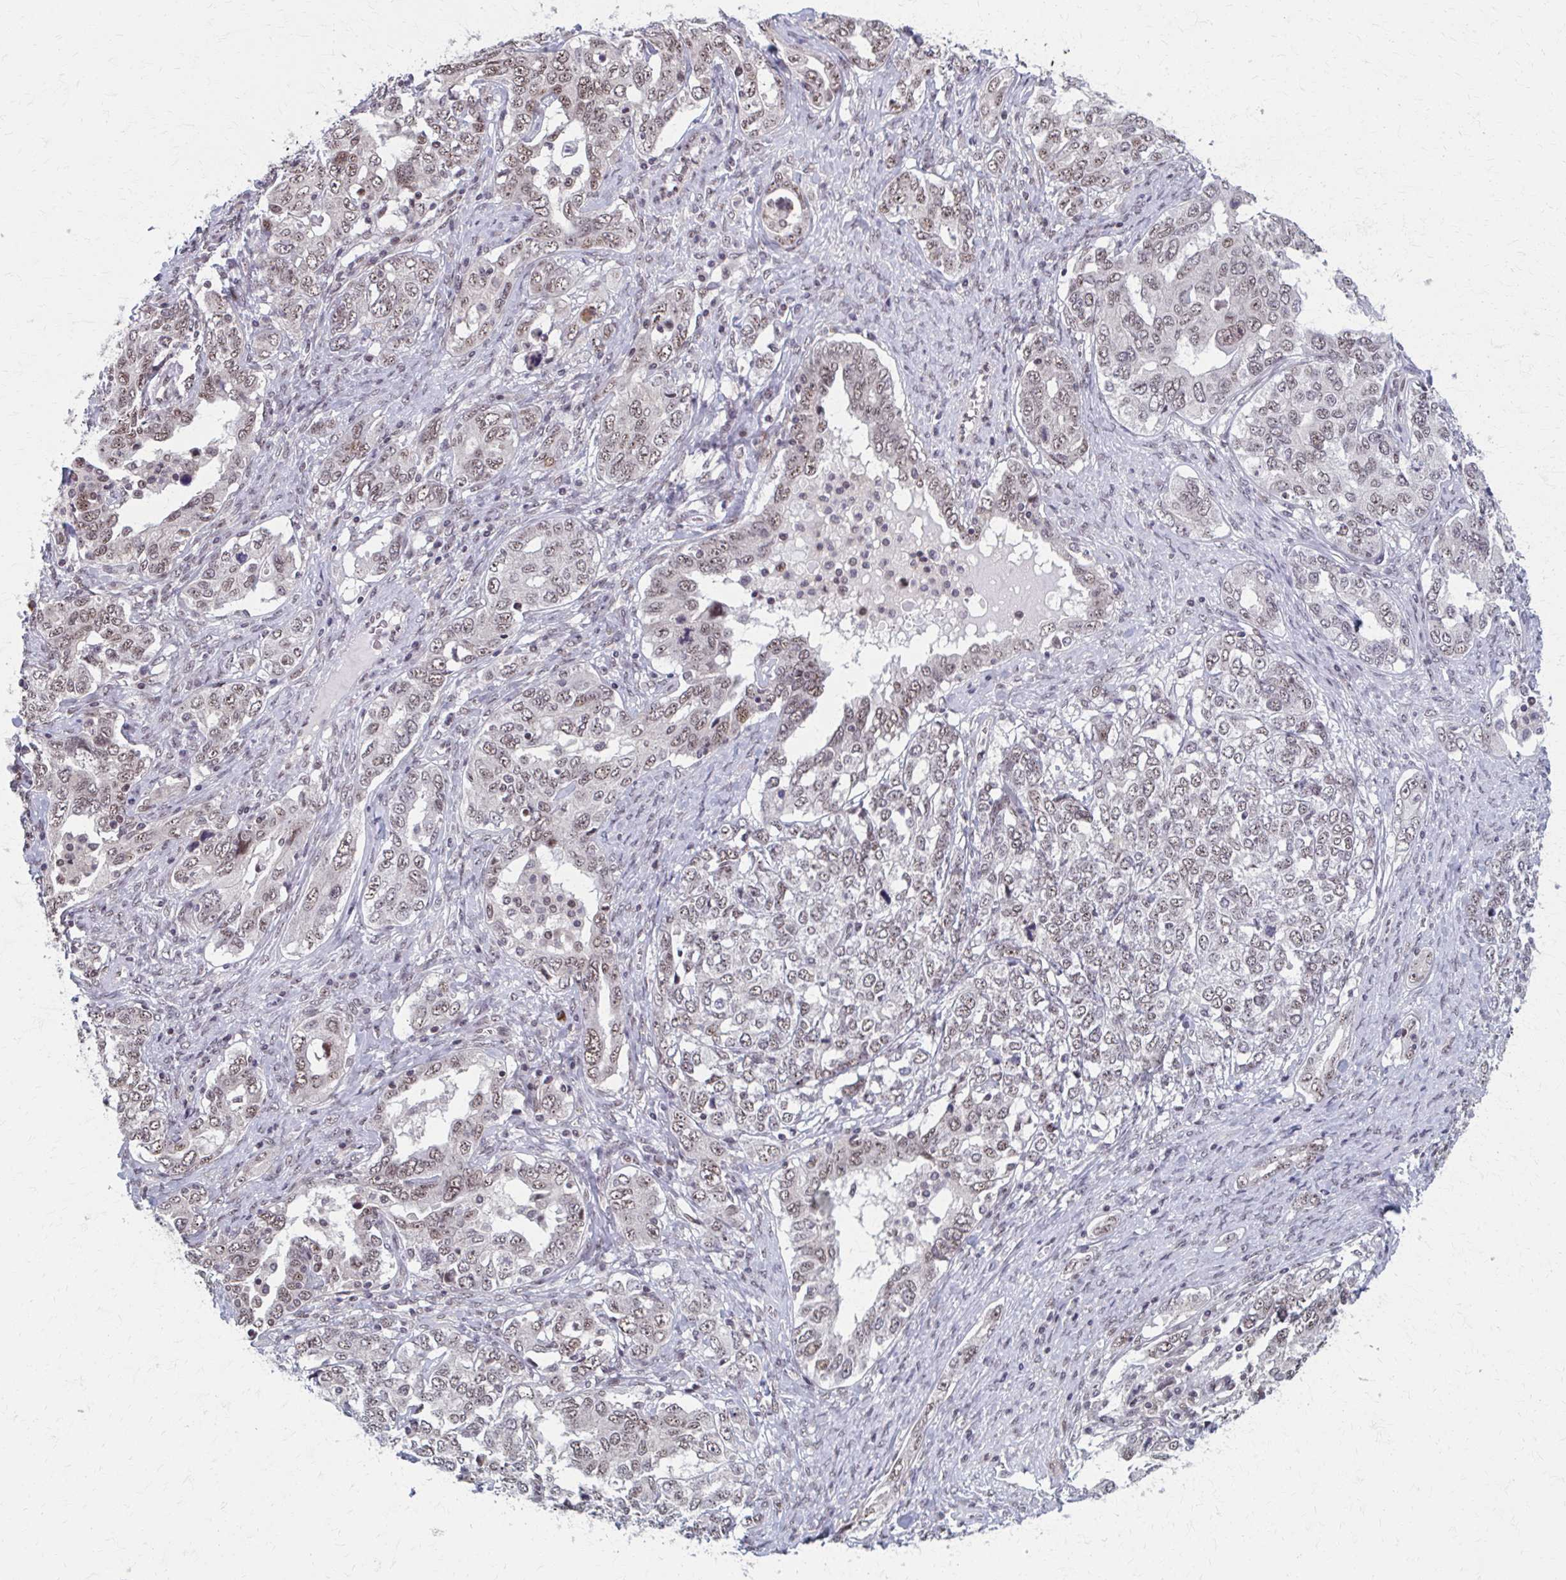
{"staining": {"intensity": "weak", "quantity": "25%-75%", "location": "nuclear"}, "tissue": "ovarian cancer", "cell_type": "Tumor cells", "image_type": "cancer", "snomed": [{"axis": "morphology", "description": "Carcinoma, endometroid"}, {"axis": "topography", "description": "Ovary"}], "caption": "Immunohistochemistry of human ovarian cancer (endometroid carcinoma) demonstrates low levels of weak nuclear expression in approximately 25%-75% of tumor cells.", "gene": "SETBP1", "patient": {"sex": "female", "age": 62}}